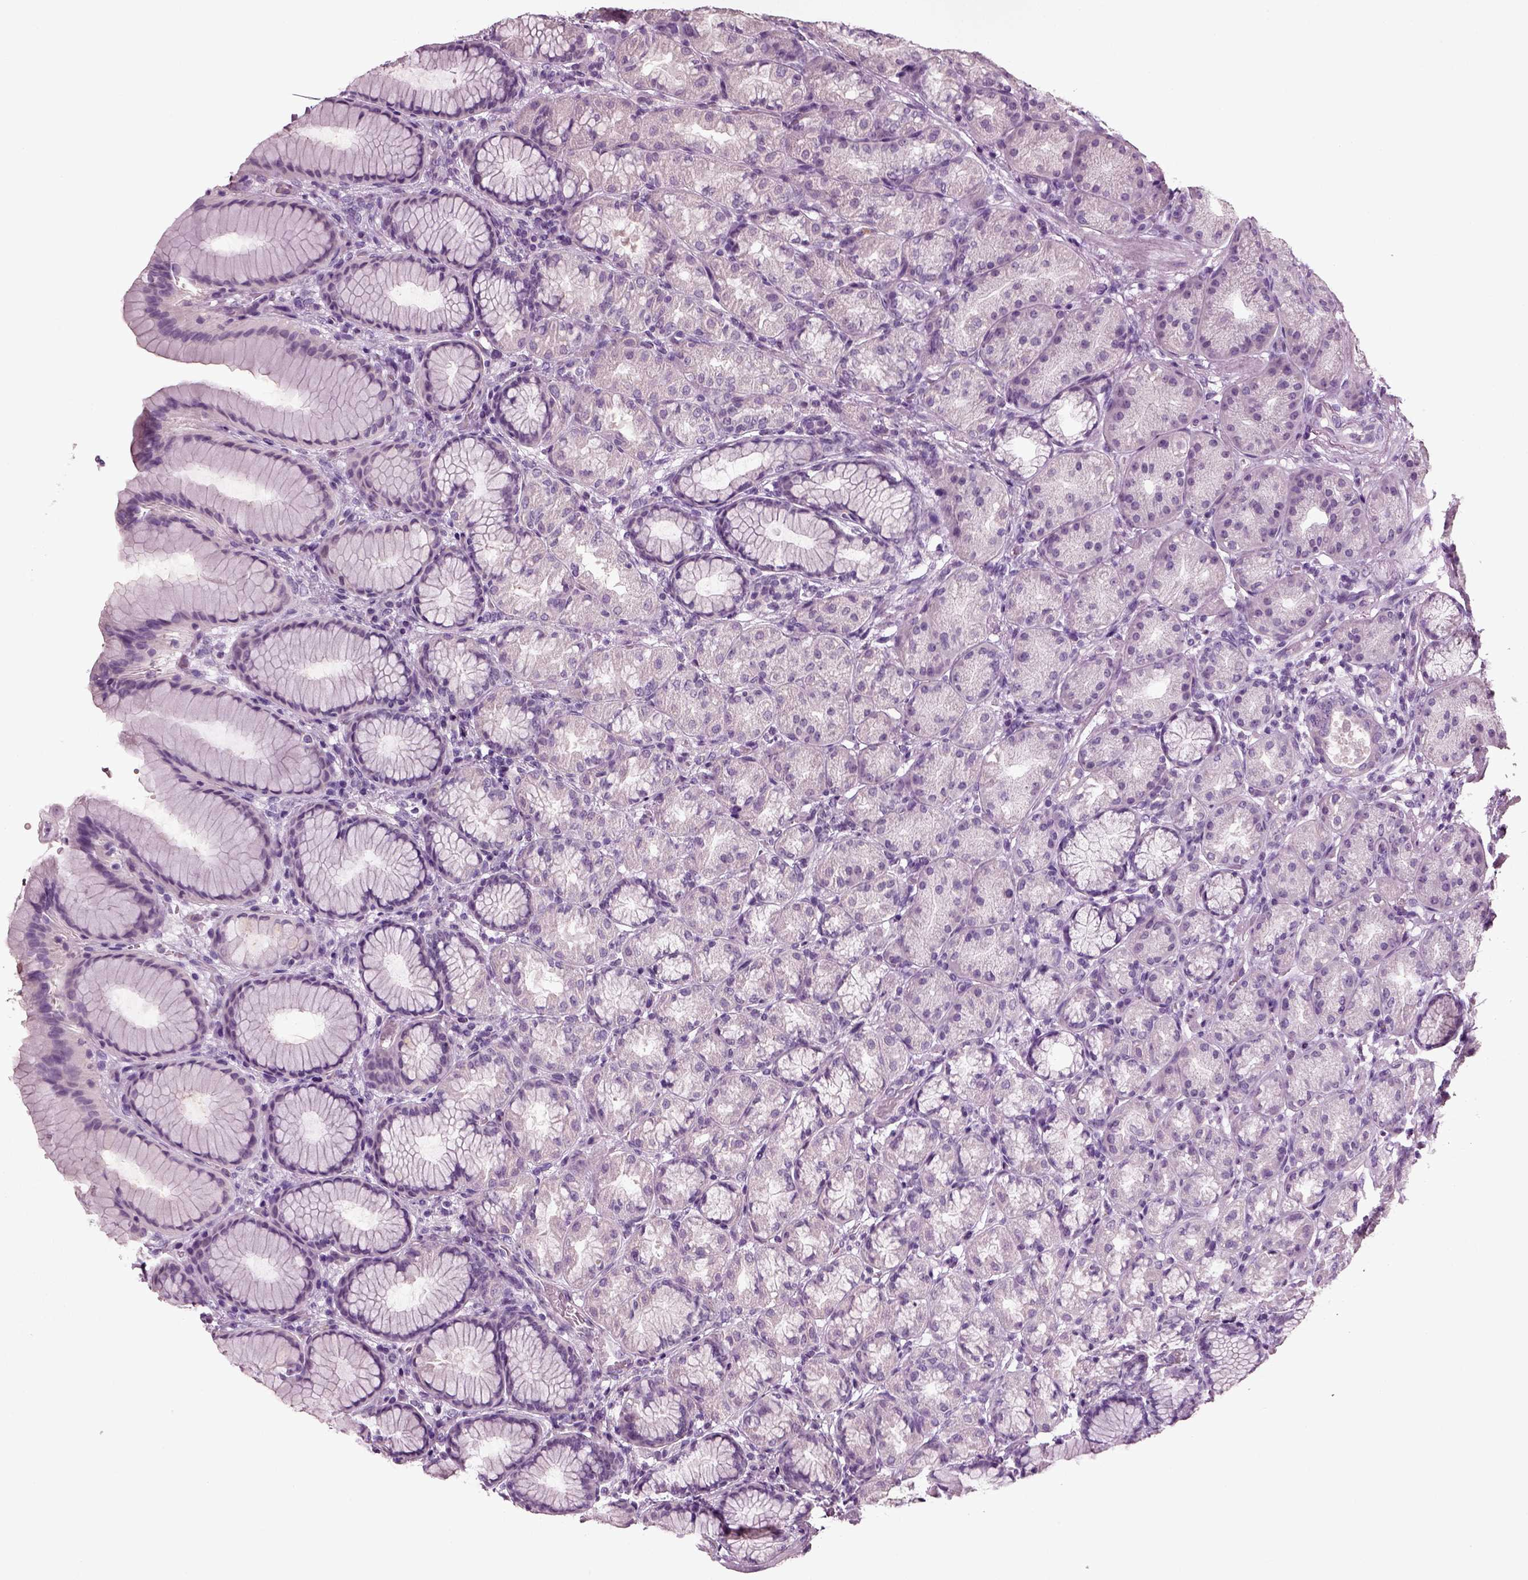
{"staining": {"intensity": "weak", "quantity": "<25%", "location": "cytoplasmic/membranous"}, "tissue": "stomach", "cell_type": "Glandular cells", "image_type": "normal", "snomed": [{"axis": "morphology", "description": "Normal tissue, NOS"}, {"axis": "morphology", "description": "Adenocarcinoma, NOS"}, {"axis": "topography", "description": "Stomach"}], "caption": "Immunohistochemical staining of normal stomach exhibits no significant positivity in glandular cells.", "gene": "DEFB118", "patient": {"sex": "female", "age": 79}}